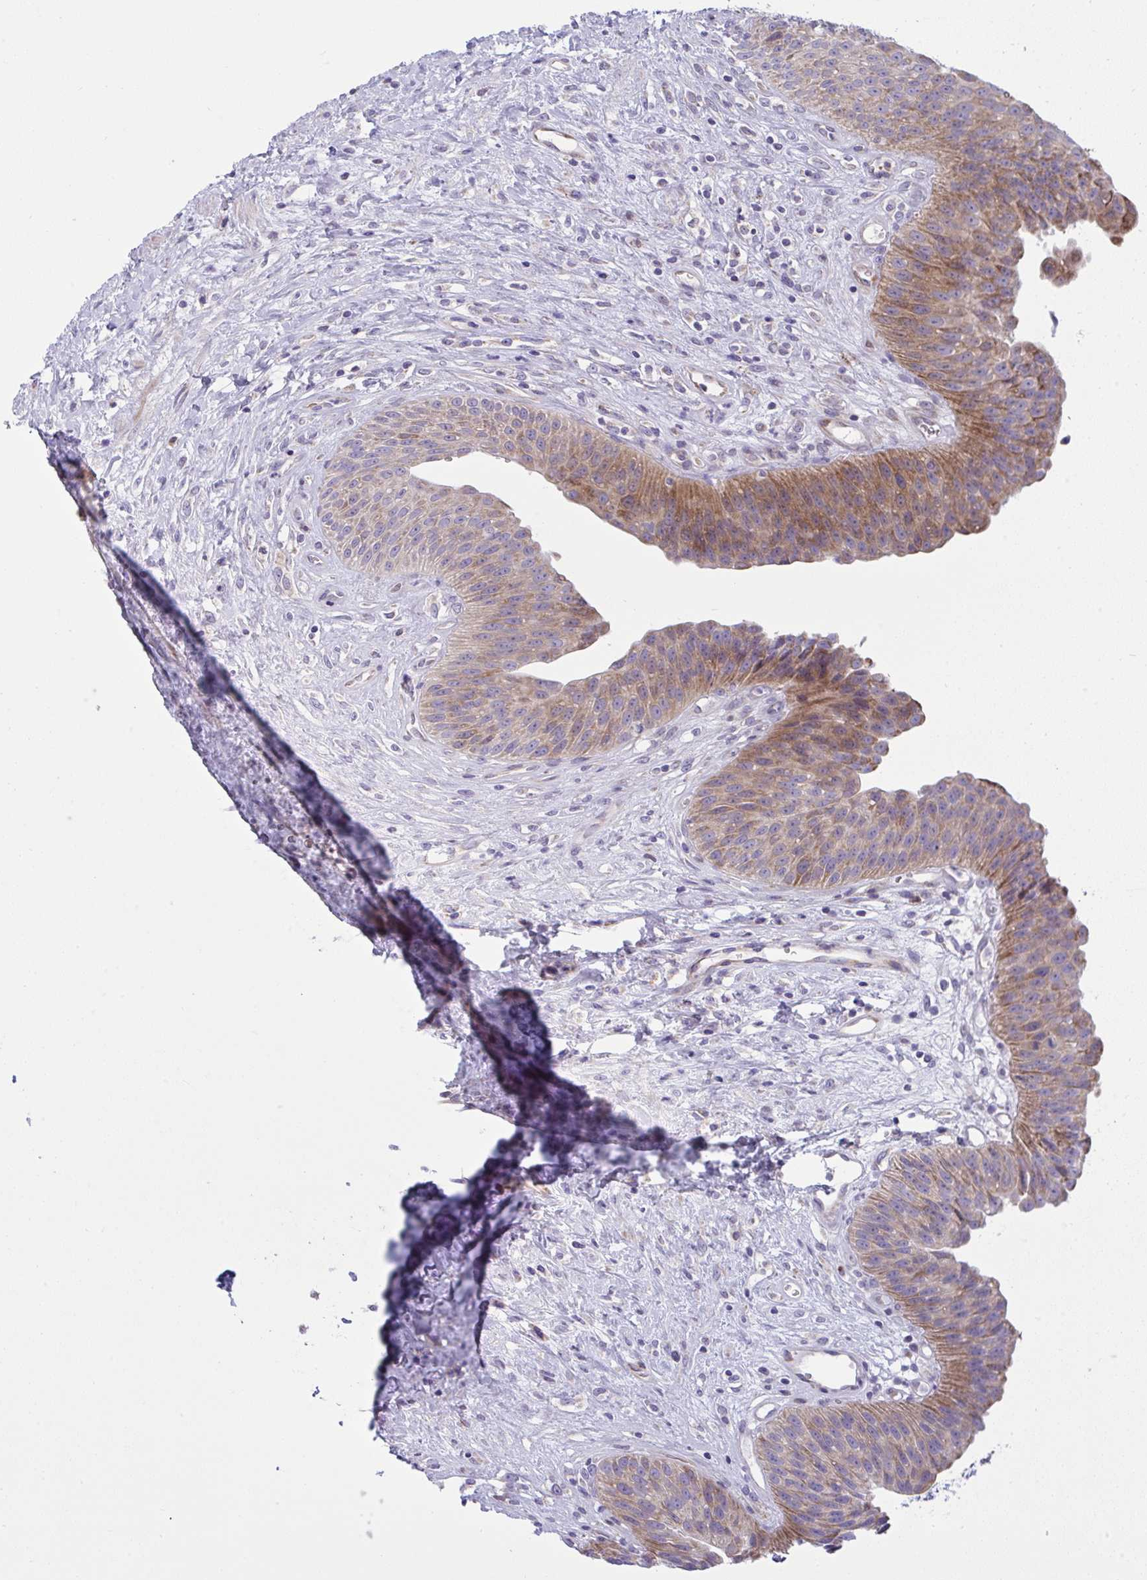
{"staining": {"intensity": "moderate", "quantity": "25%-75%", "location": "cytoplasmic/membranous"}, "tissue": "urinary bladder", "cell_type": "Urothelial cells", "image_type": "normal", "snomed": [{"axis": "morphology", "description": "Normal tissue, NOS"}, {"axis": "topography", "description": "Urinary bladder"}], "caption": "DAB (3,3'-diaminobenzidine) immunohistochemical staining of unremarkable urinary bladder shows moderate cytoplasmic/membranous protein staining in about 25%-75% of urothelial cells. (DAB IHC with brightfield microscopy, high magnification).", "gene": "NTN1", "patient": {"sex": "female", "age": 56}}